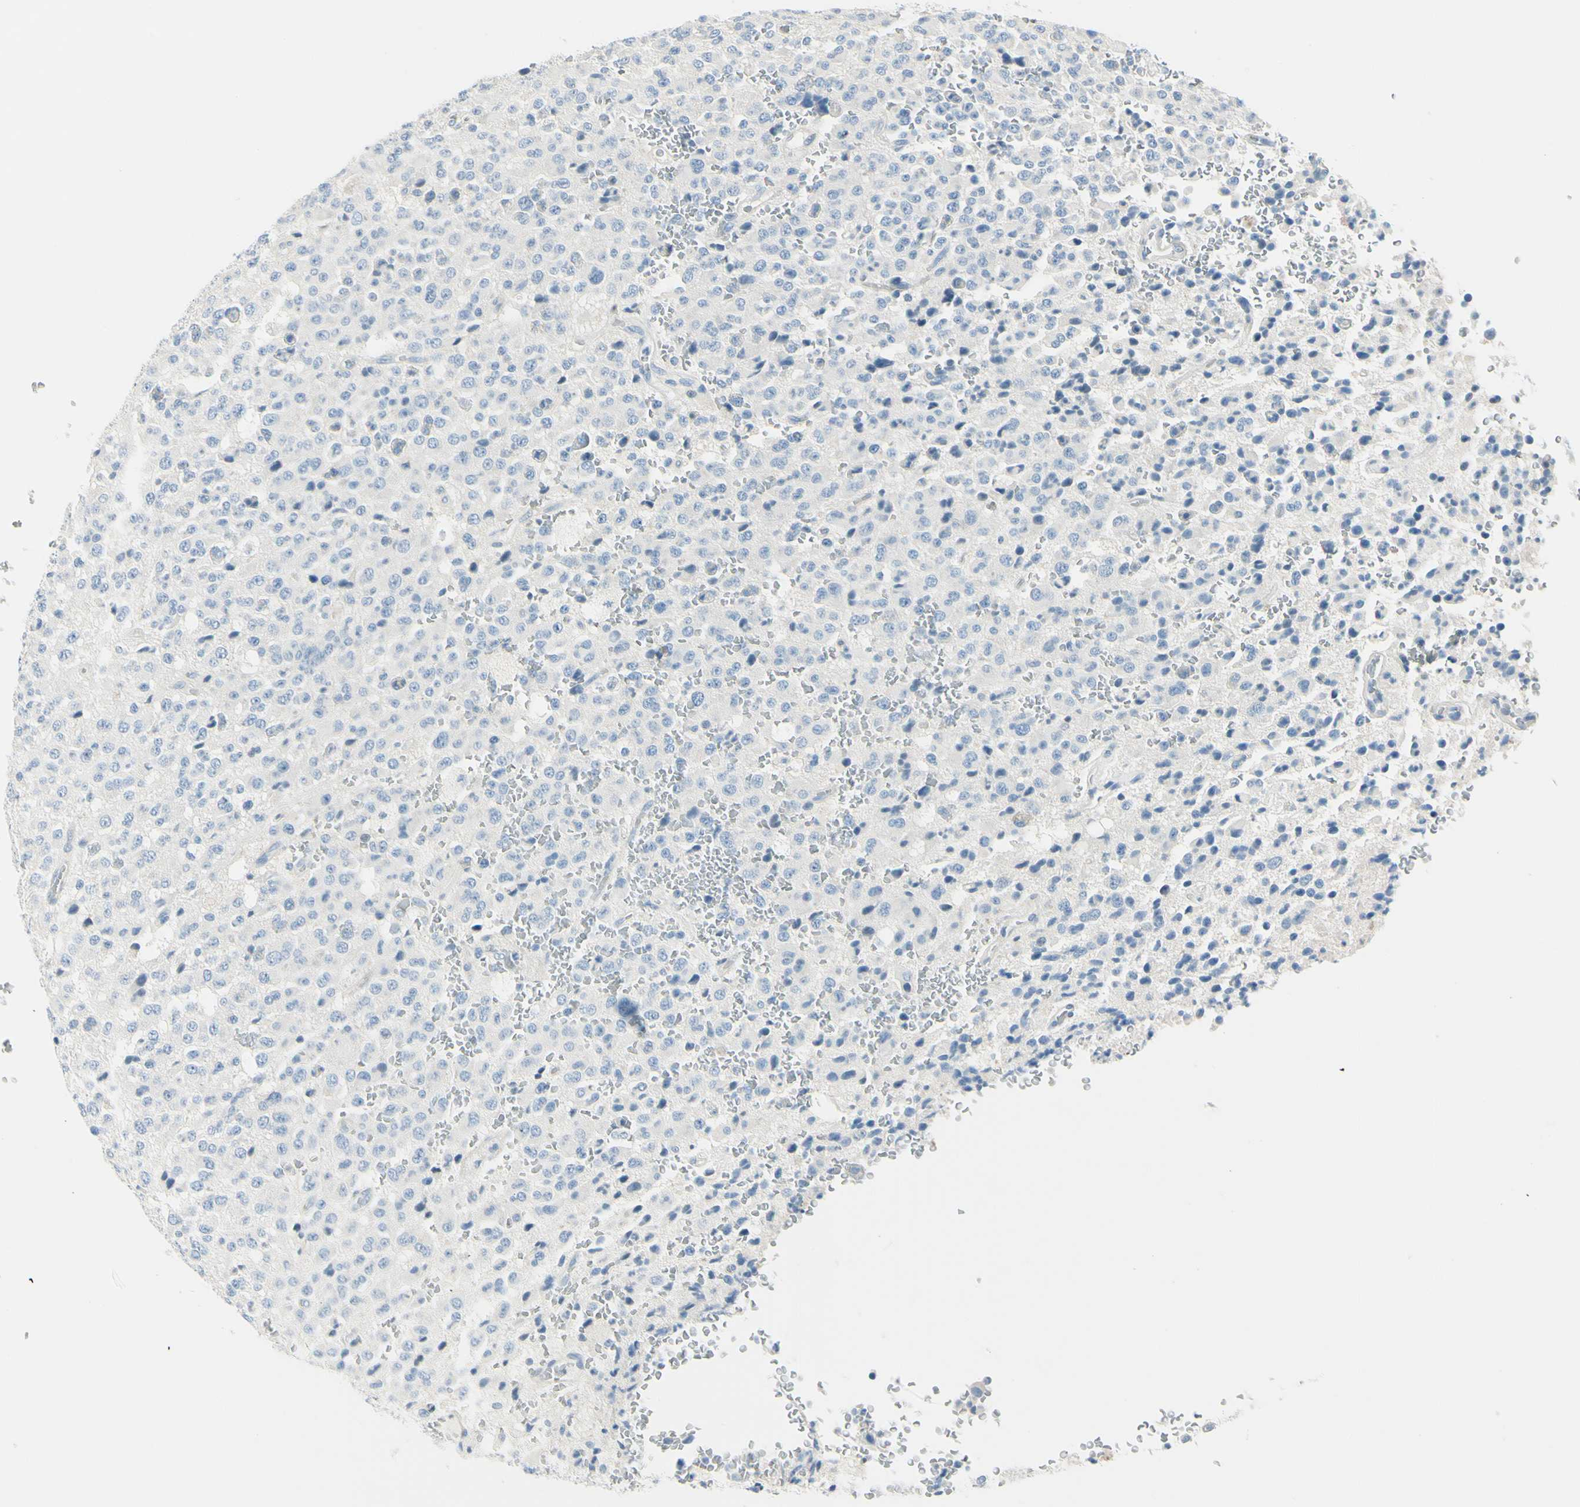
{"staining": {"intensity": "negative", "quantity": "none", "location": "none"}, "tissue": "glioma", "cell_type": "Tumor cells", "image_type": "cancer", "snomed": [{"axis": "morphology", "description": "Glioma, malignant, High grade"}, {"axis": "topography", "description": "pancreas cauda"}], "caption": "Immunohistochemical staining of human malignant high-grade glioma shows no significant staining in tumor cells. (IHC, brightfield microscopy, high magnification).", "gene": "DLG4", "patient": {"sex": "male", "age": 60}}